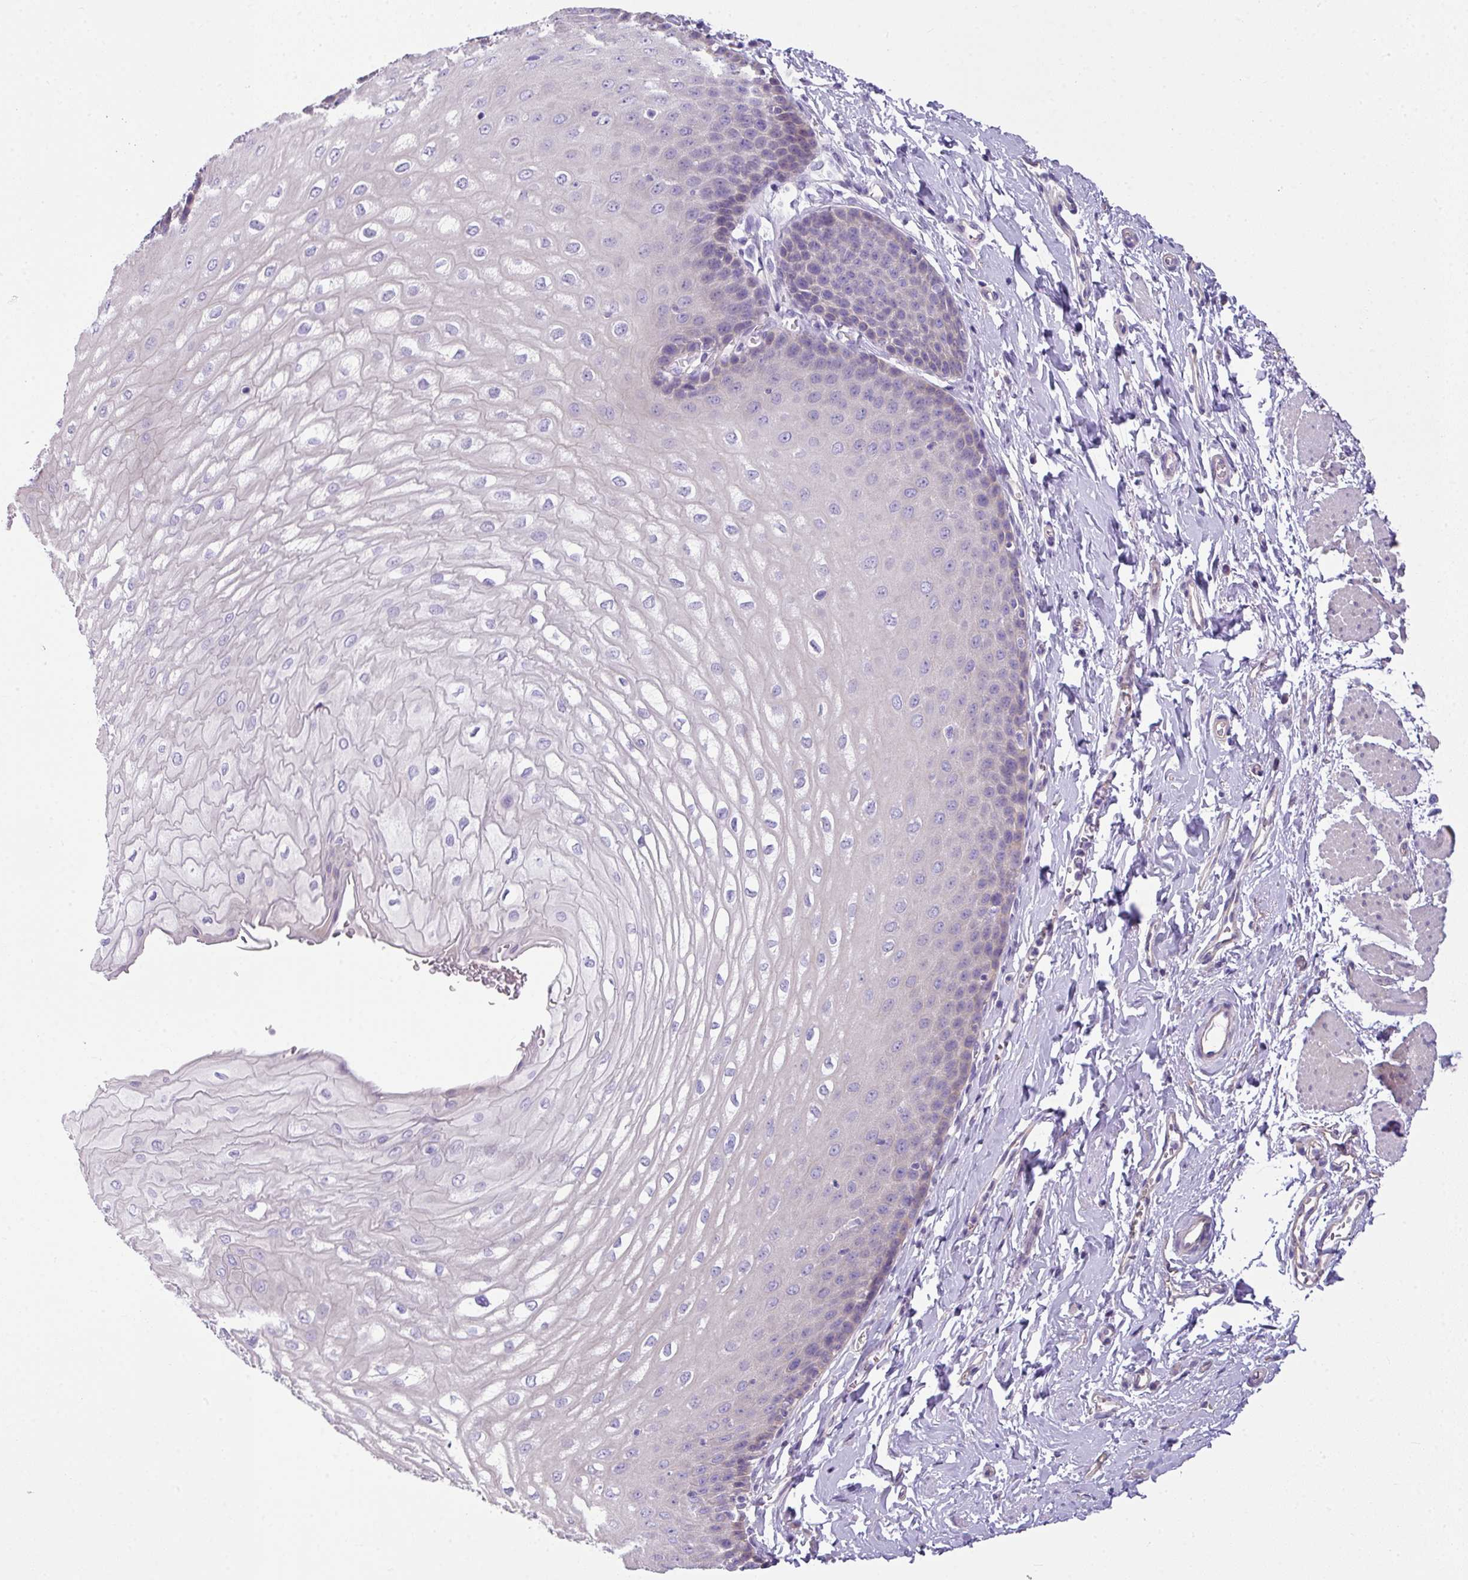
{"staining": {"intensity": "negative", "quantity": "none", "location": "none"}, "tissue": "esophagus", "cell_type": "Squamous epithelial cells", "image_type": "normal", "snomed": [{"axis": "morphology", "description": "Normal tissue, NOS"}, {"axis": "topography", "description": "Esophagus"}], "caption": "The image shows no significant staining in squamous epithelial cells of esophagus.", "gene": "PALS2", "patient": {"sex": "male", "age": 70}}